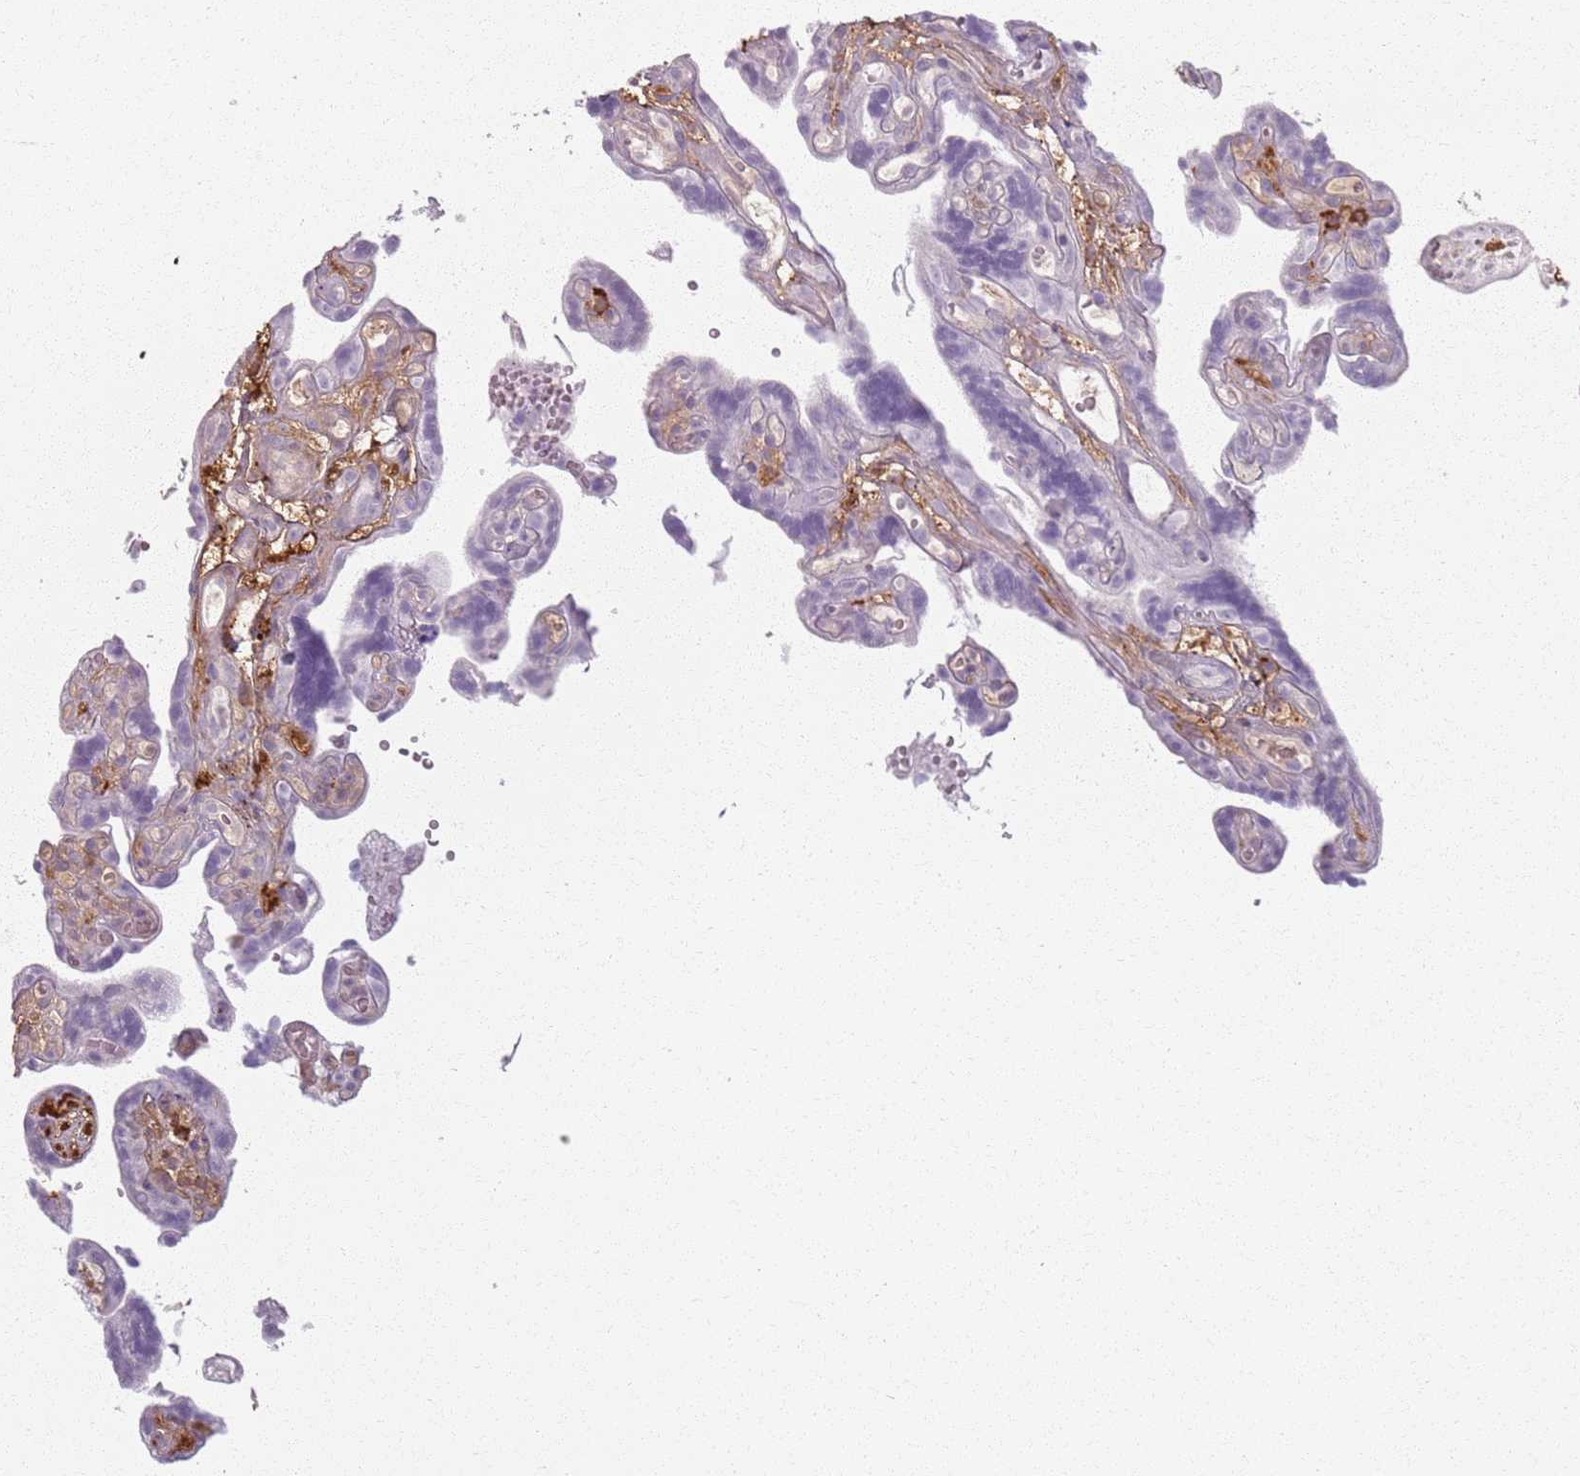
{"staining": {"intensity": "negative", "quantity": "none", "location": "none"}, "tissue": "placenta", "cell_type": "Decidual cells", "image_type": "normal", "snomed": [{"axis": "morphology", "description": "Normal tissue, NOS"}, {"axis": "topography", "description": "Placenta"}], "caption": "An image of human placenta is negative for staining in decidual cells. Brightfield microscopy of immunohistochemistry stained with DAB (brown) and hematoxylin (blue), captured at high magnification.", "gene": "GDPGP1", "patient": {"sex": "female", "age": 30}}